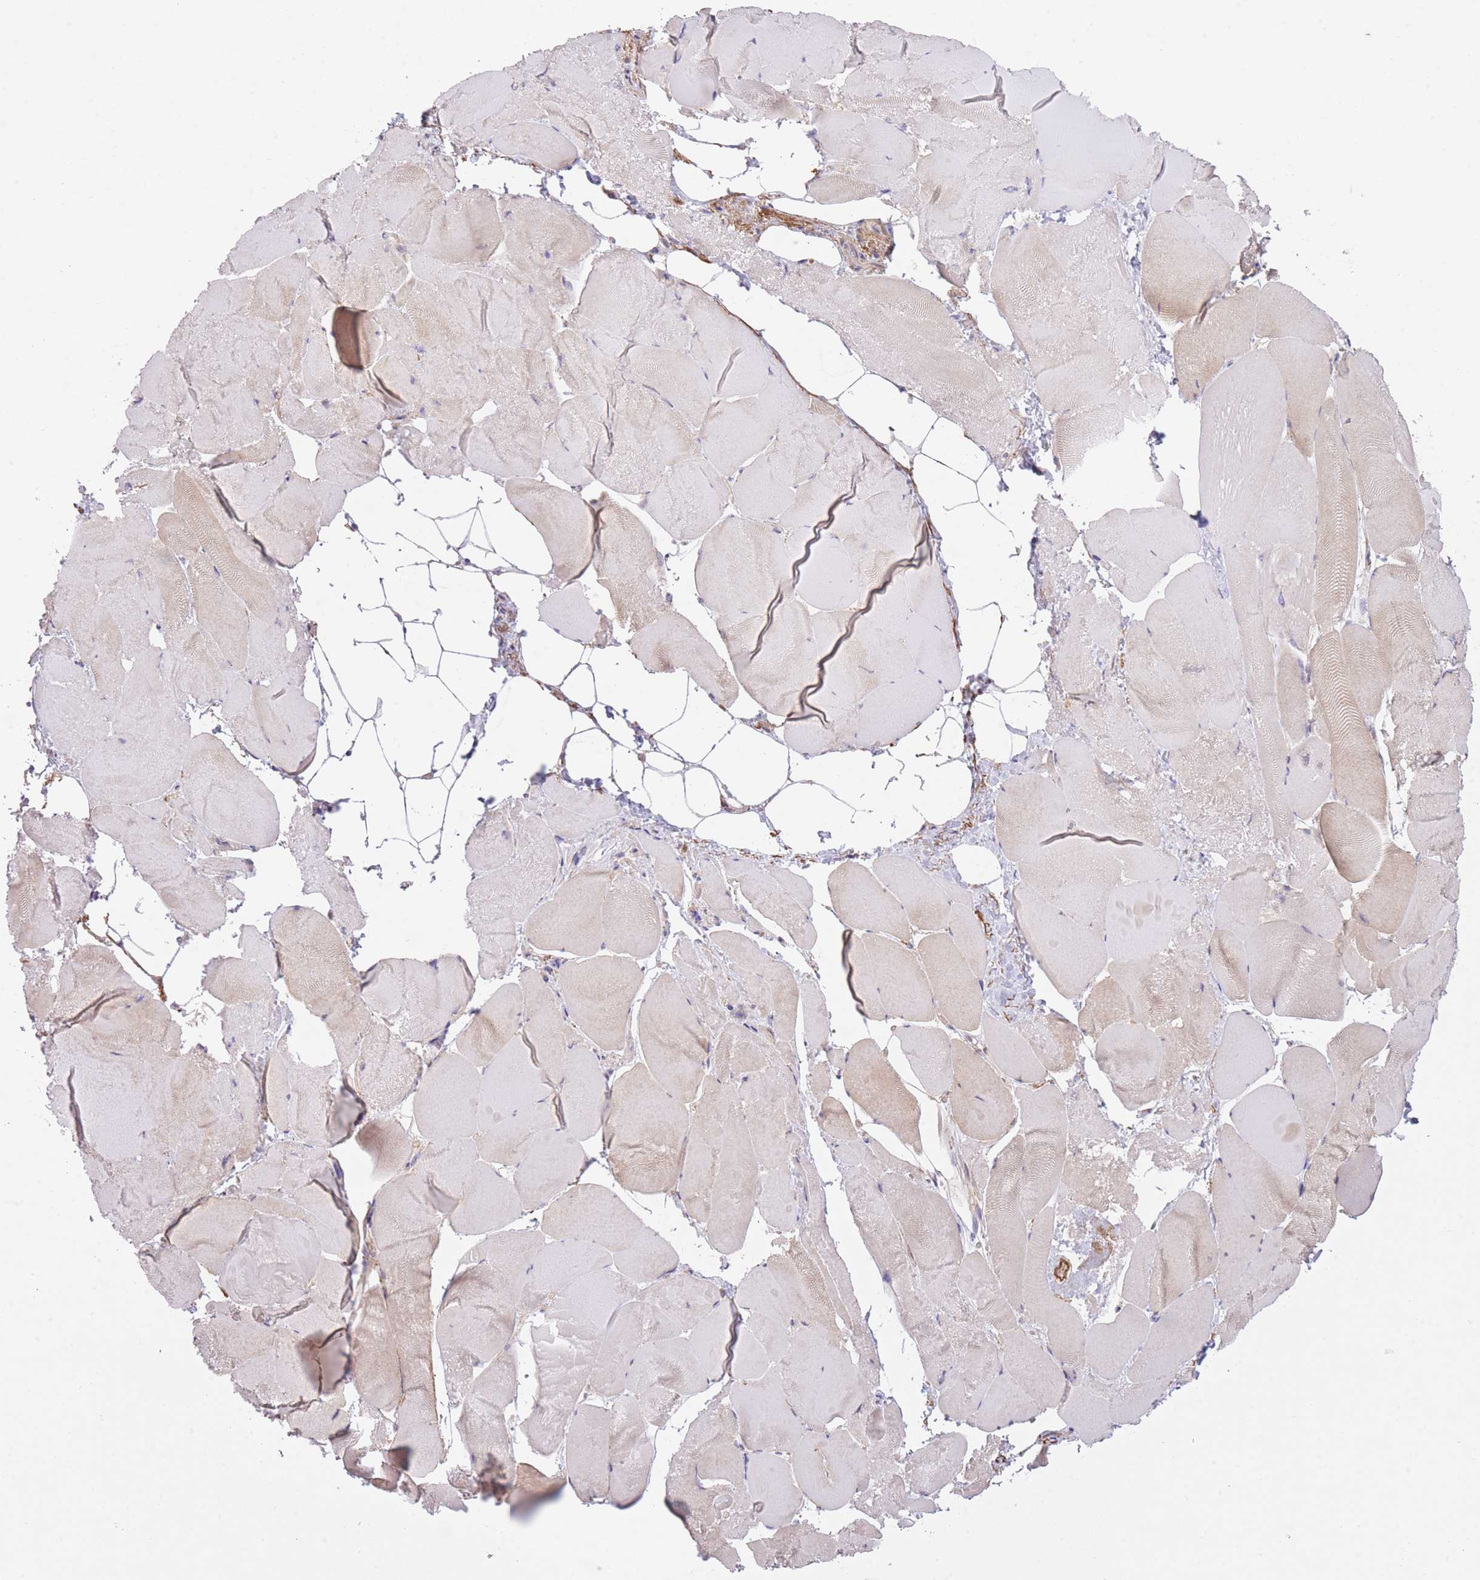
{"staining": {"intensity": "weak", "quantity": "<25%", "location": "cytoplasmic/membranous"}, "tissue": "skeletal muscle", "cell_type": "Myocytes", "image_type": "normal", "snomed": [{"axis": "morphology", "description": "Normal tissue, NOS"}, {"axis": "topography", "description": "Skeletal muscle"}], "caption": "IHC histopathology image of benign human skeletal muscle stained for a protein (brown), which demonstrates no positivity in myocytes. The staining was performed using DAB to visualize the protein expression in brown, while the nuclei were stained in blue with hematoxylin (Magnification: 20x).", "gene": "REV1", "patient": {"sex": "female", "age": 64}}